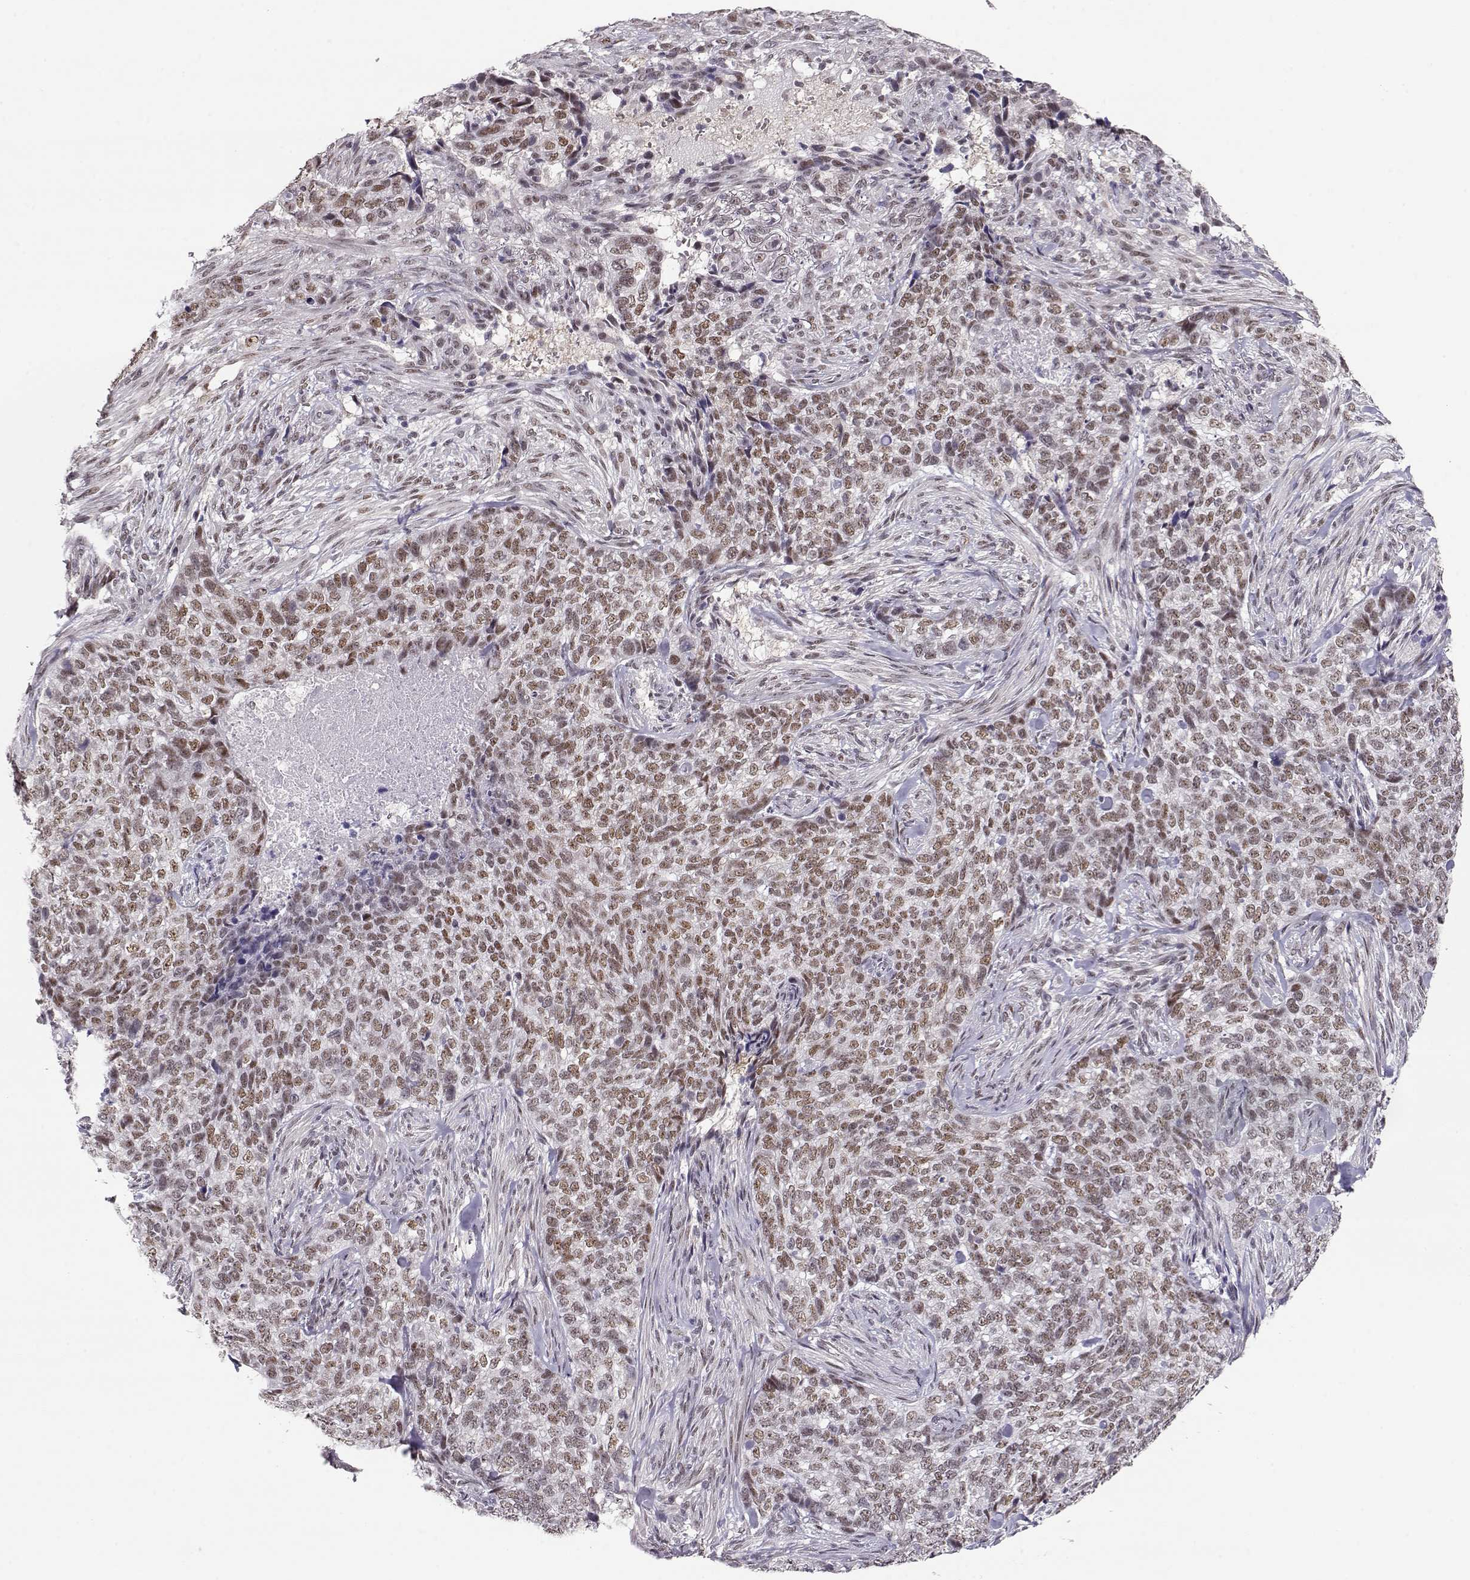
{"staining": {"intensity": "weak", "quantity": ">75%", "location": "nuclear"}, "tissue": "skin cancer", "cell_type": "Tumor cells", "image_type": "cancer", "snomed": [{"axis": "morphology", "description": "Basal cell carcinoma"}, {"axis": "topography", "description": "Skin"}], "caption": "Human basal cell carcinoma (skin) stained with a brown dye shows weak nuclear positive staining in about >75% of tumor cells.", "gene": "POLI", "patient": {"sex": "female", "age": 69}}